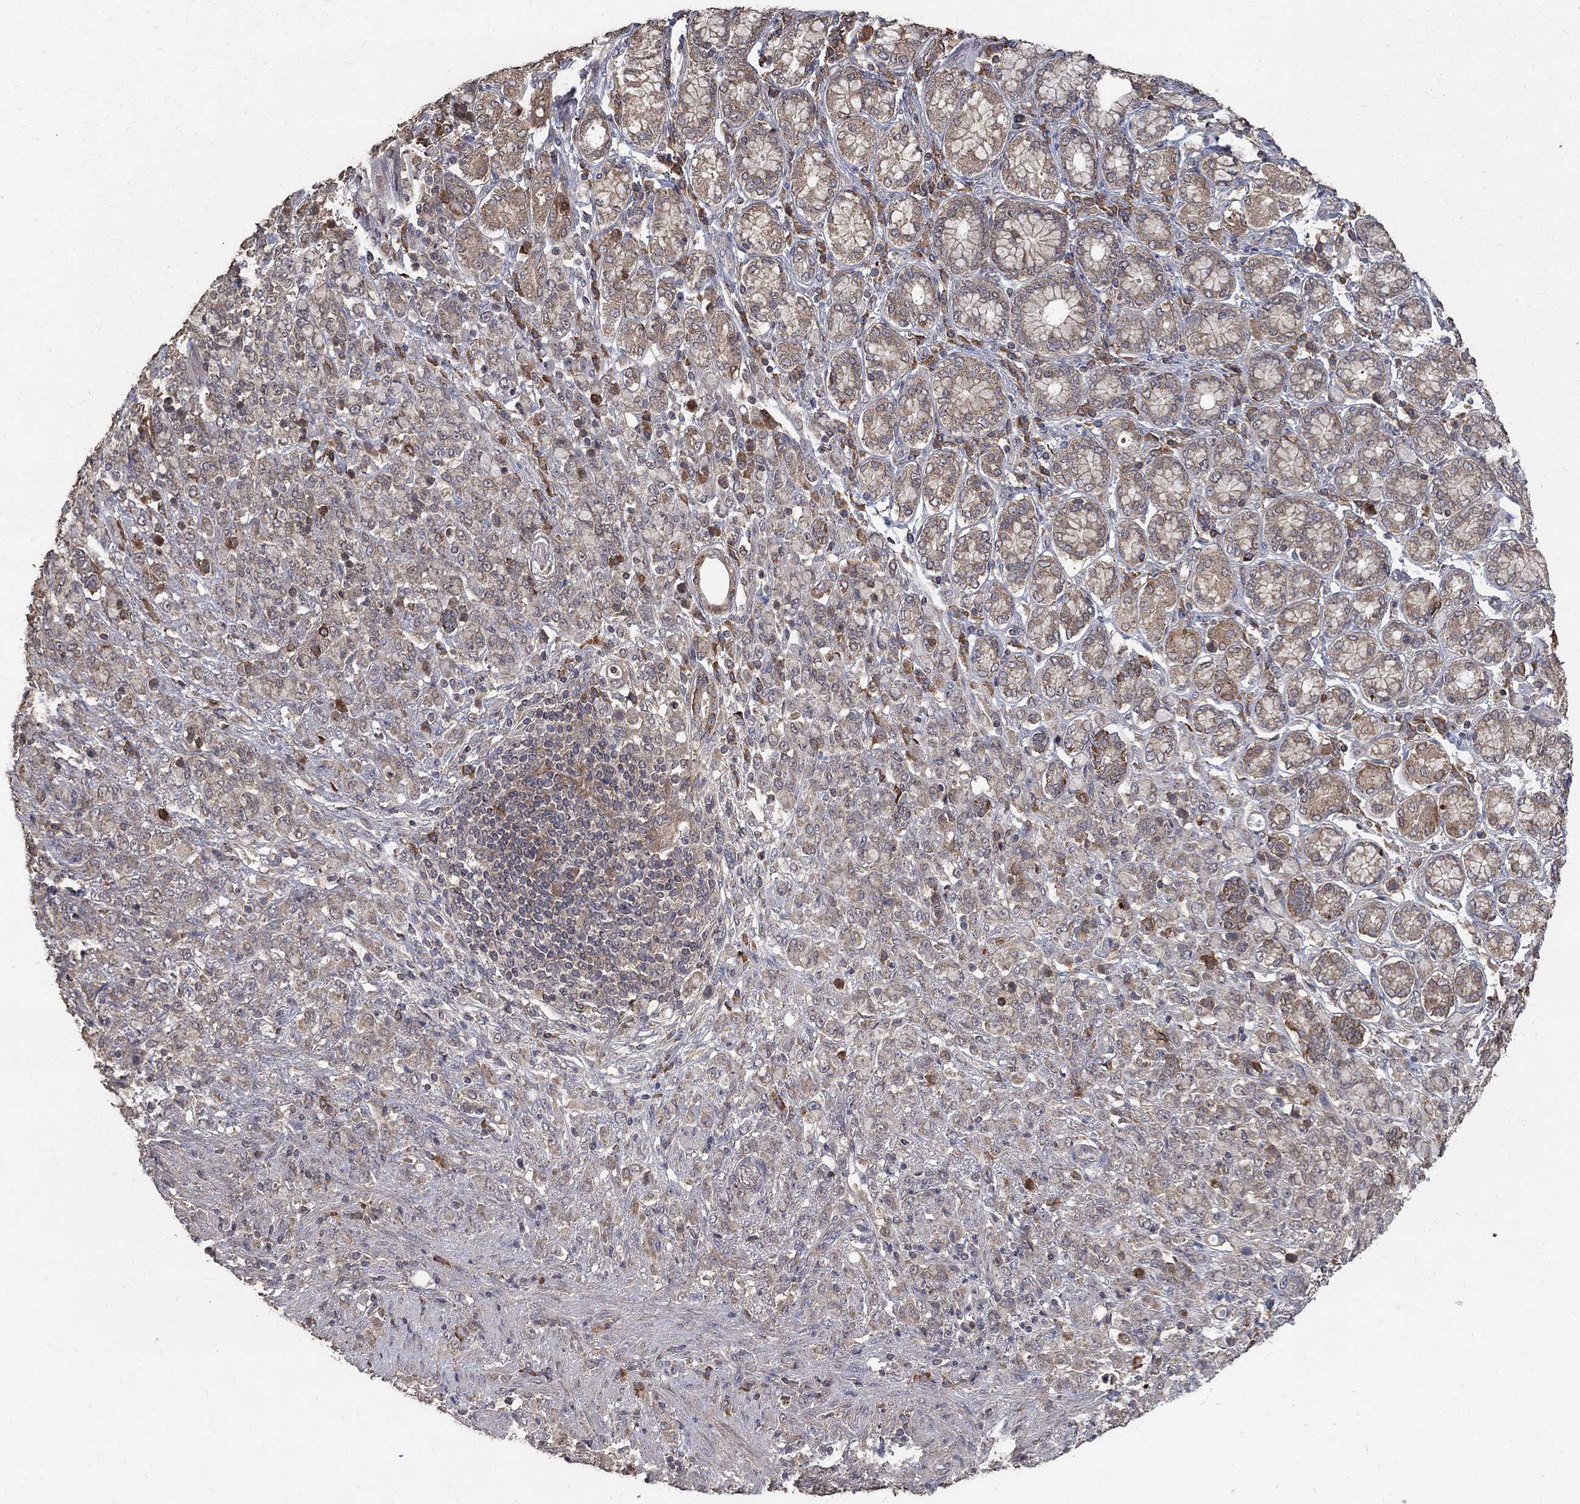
{"staining": {"intensity": "strong", "quantity": "<25%", "location": "cytoplasmic/membranous"}, "tissue": "stomach cancer", "cell_type": "Tumor cells", "image_type": "cancer", "snomed": [{"axis": "morphology", "description": "Normal tissue, NOS"}, {"axis": "morphology", "description": "Adenocarcinoma, NOS"}, {"axis": "topography", "description": "Stomach"}], "caption": "Stomach adenocarcinoma stained for a protein (brown) shows strong cytoplasmic/membranous positive expression in approximately <25% of tumor cells.", "gene": "C17orf75", "patient": {"sex": "female", "age": 79}}